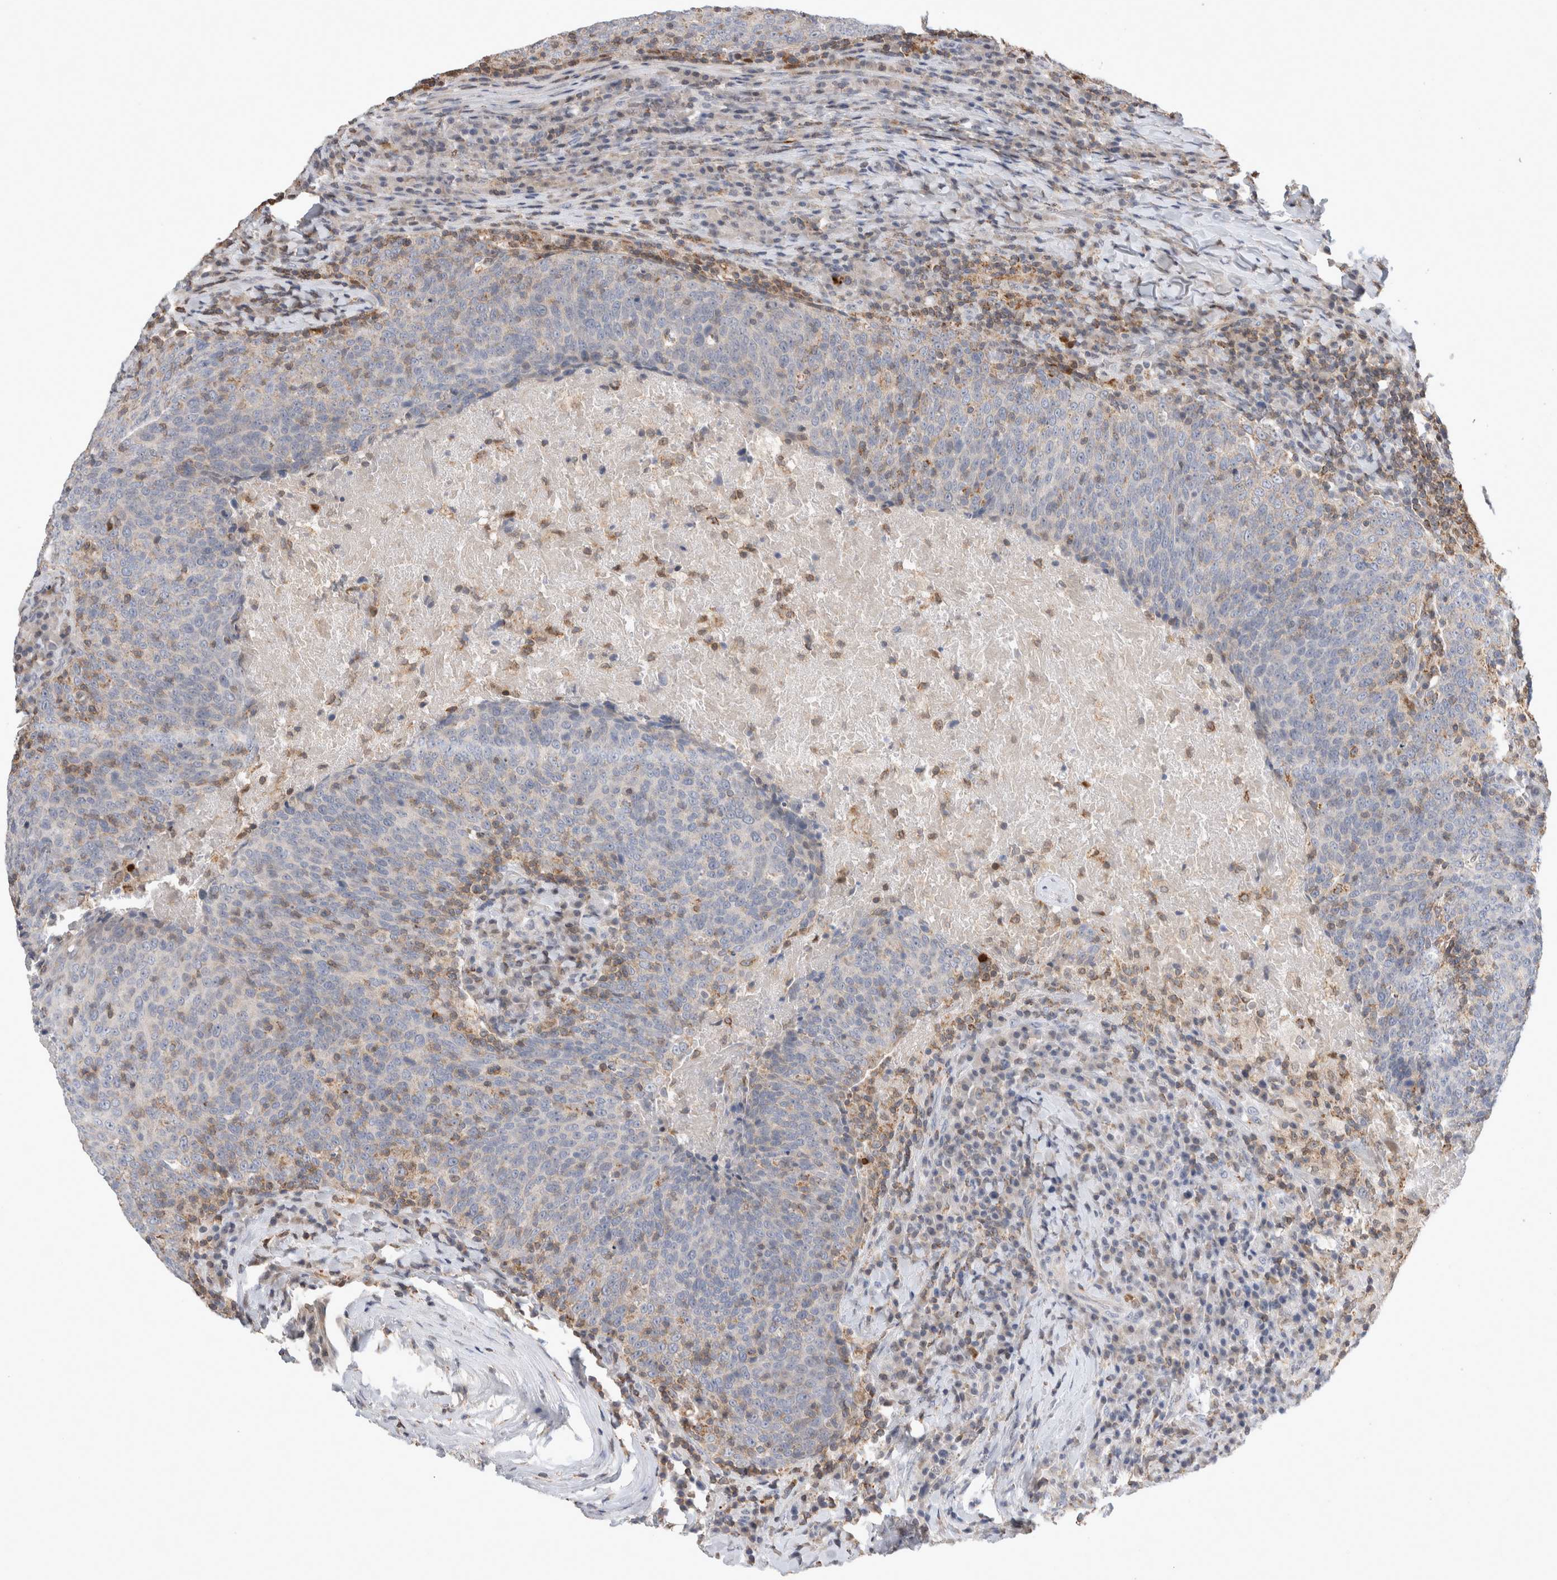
{"staining": {"intensity": "weak", "quantity": "<25%", "location": "cytoplasmic/membranous"}, "tissue": "head and neck cancer", "cell_type": "Tumor cells", "image_type": "cancer", "snomed": [{"axis": "morphology", "description": "Squamous cell carcinoma, NOS"}, {"axis": "morphology", "description": "Squamous cell carcinoma, metastatic, NOS"}, {"axis": "topography", "description": "Lymph node"}, {"axis": "topography", "description": "Head-Neck"}], "caption": "Immunohistochemistry (IHC) micrograph of neoplastic tissue: head and neck squamous cell carcinoma stained with DAB (3,3'-diaminobenzidine) shows no significant protein staining in tumor cells. (DAB immunohistochemistry visualized using brightfield microscopy, high magnification).", "gene": "AGMAT", "patient": {"sex": "male", "age": 62}}